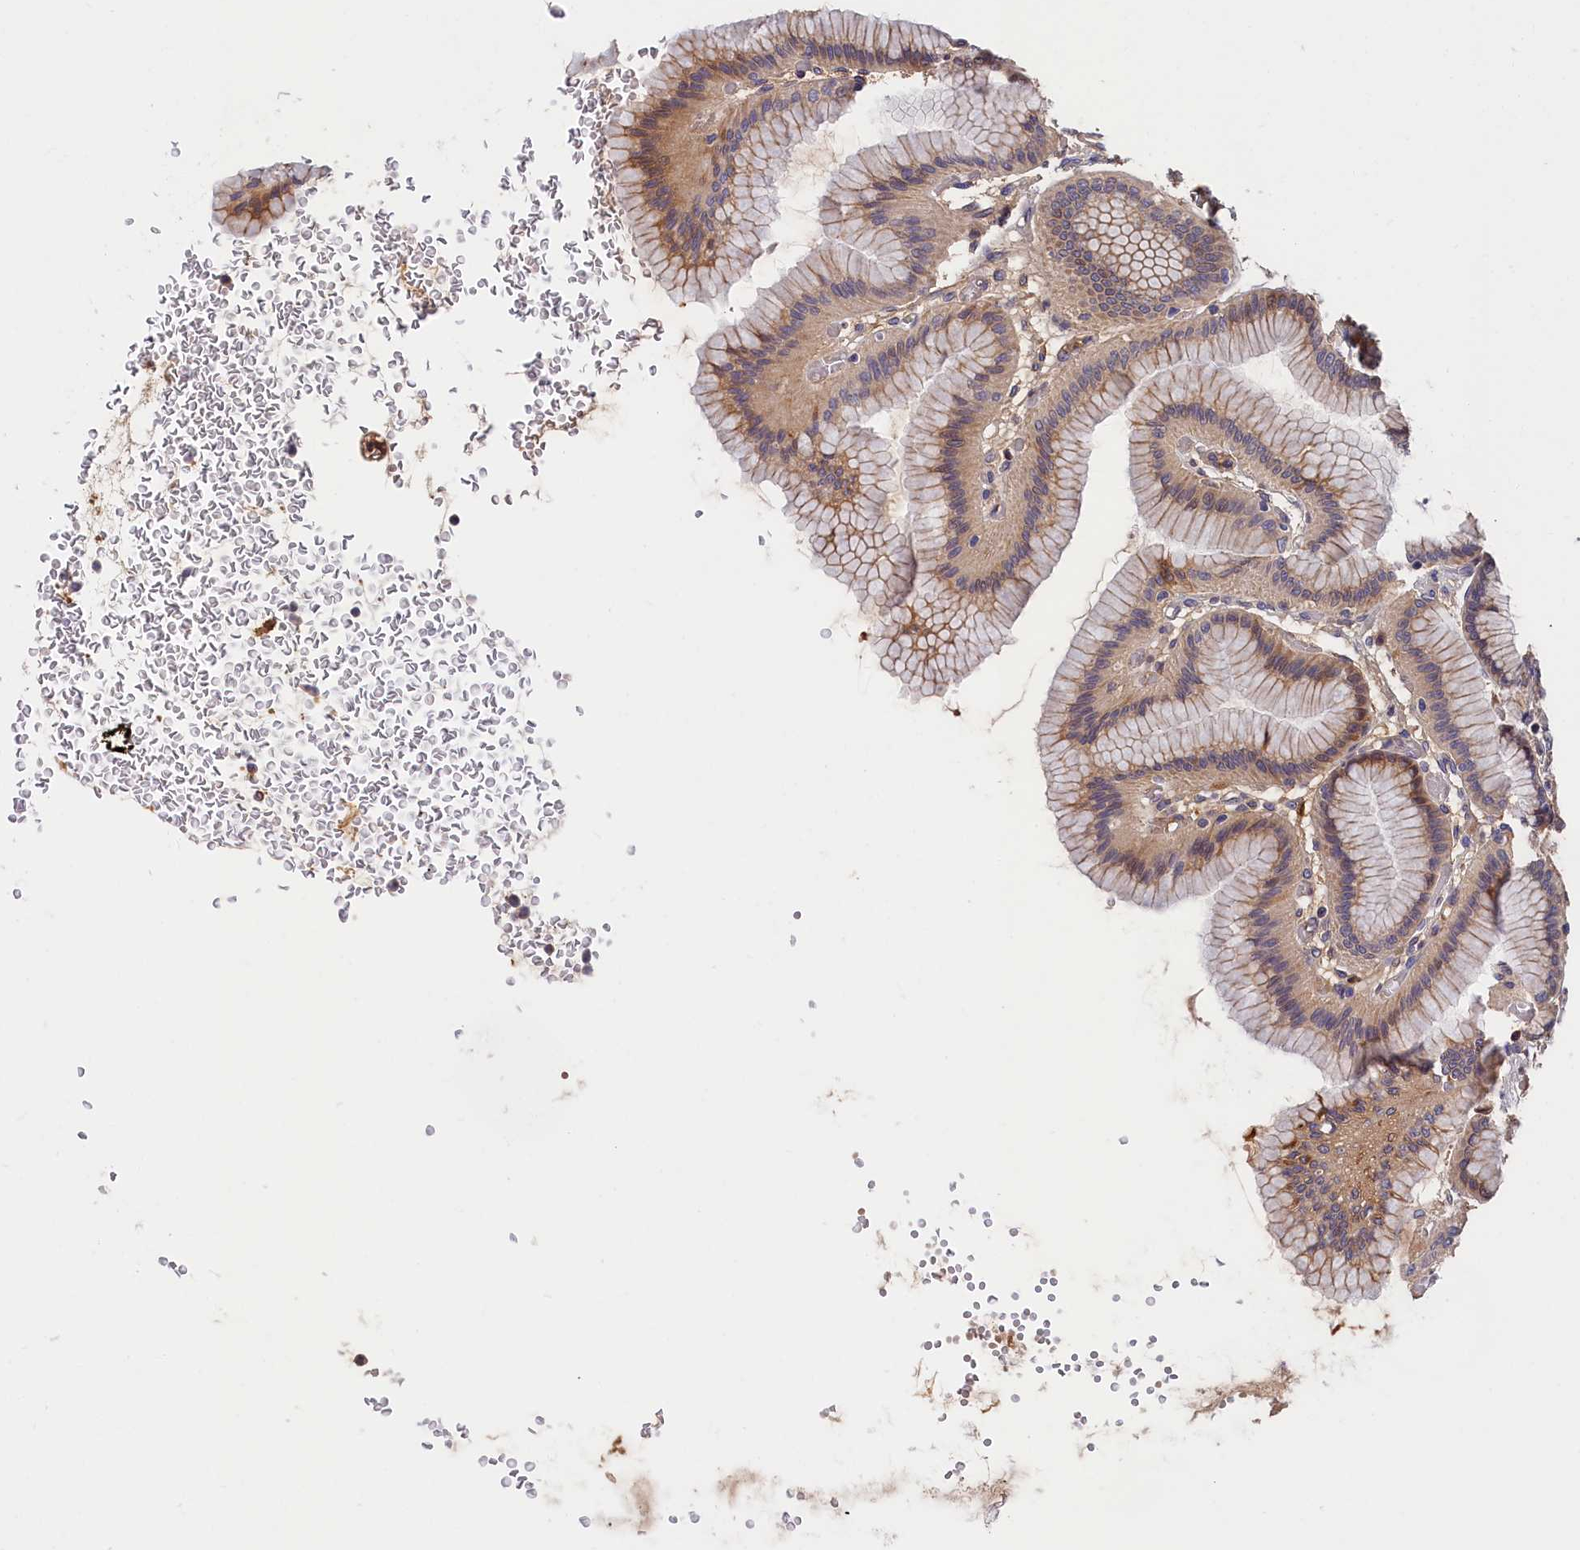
{"staining": {"intensity": "moderate", "quantity": "25%-75%", "location": "cytoplasmic/membranous"}, "tissue": "stomach", "cell_type": "Glandular cells", "image_type": "normal", "snomed": [{"axis": "morphology", "description": "Normal tissue, NOS"}, {"axis": "morphology", "description": "Adenocarcinoma, NOS"}, {"axis": "morphology", "description": "Adenocarcinoma, High grade"}, {"axis": "topography", "description": "Stomach, upper"}, {"axis": "topography", "description": "Stomach"}], "caption": "Immunohistochemistry (IHC) photomicrograph of benign stomach: stomach stained using immunohistochemistry shows medium levels of moderate protein expression localized specifically in the cytoplasmic/membranous of glandular cells, appearing as a cytoplasmic/membranous brown color.", "gene": "ITIH1", "patient": {"sex": "female", "age": 65}}